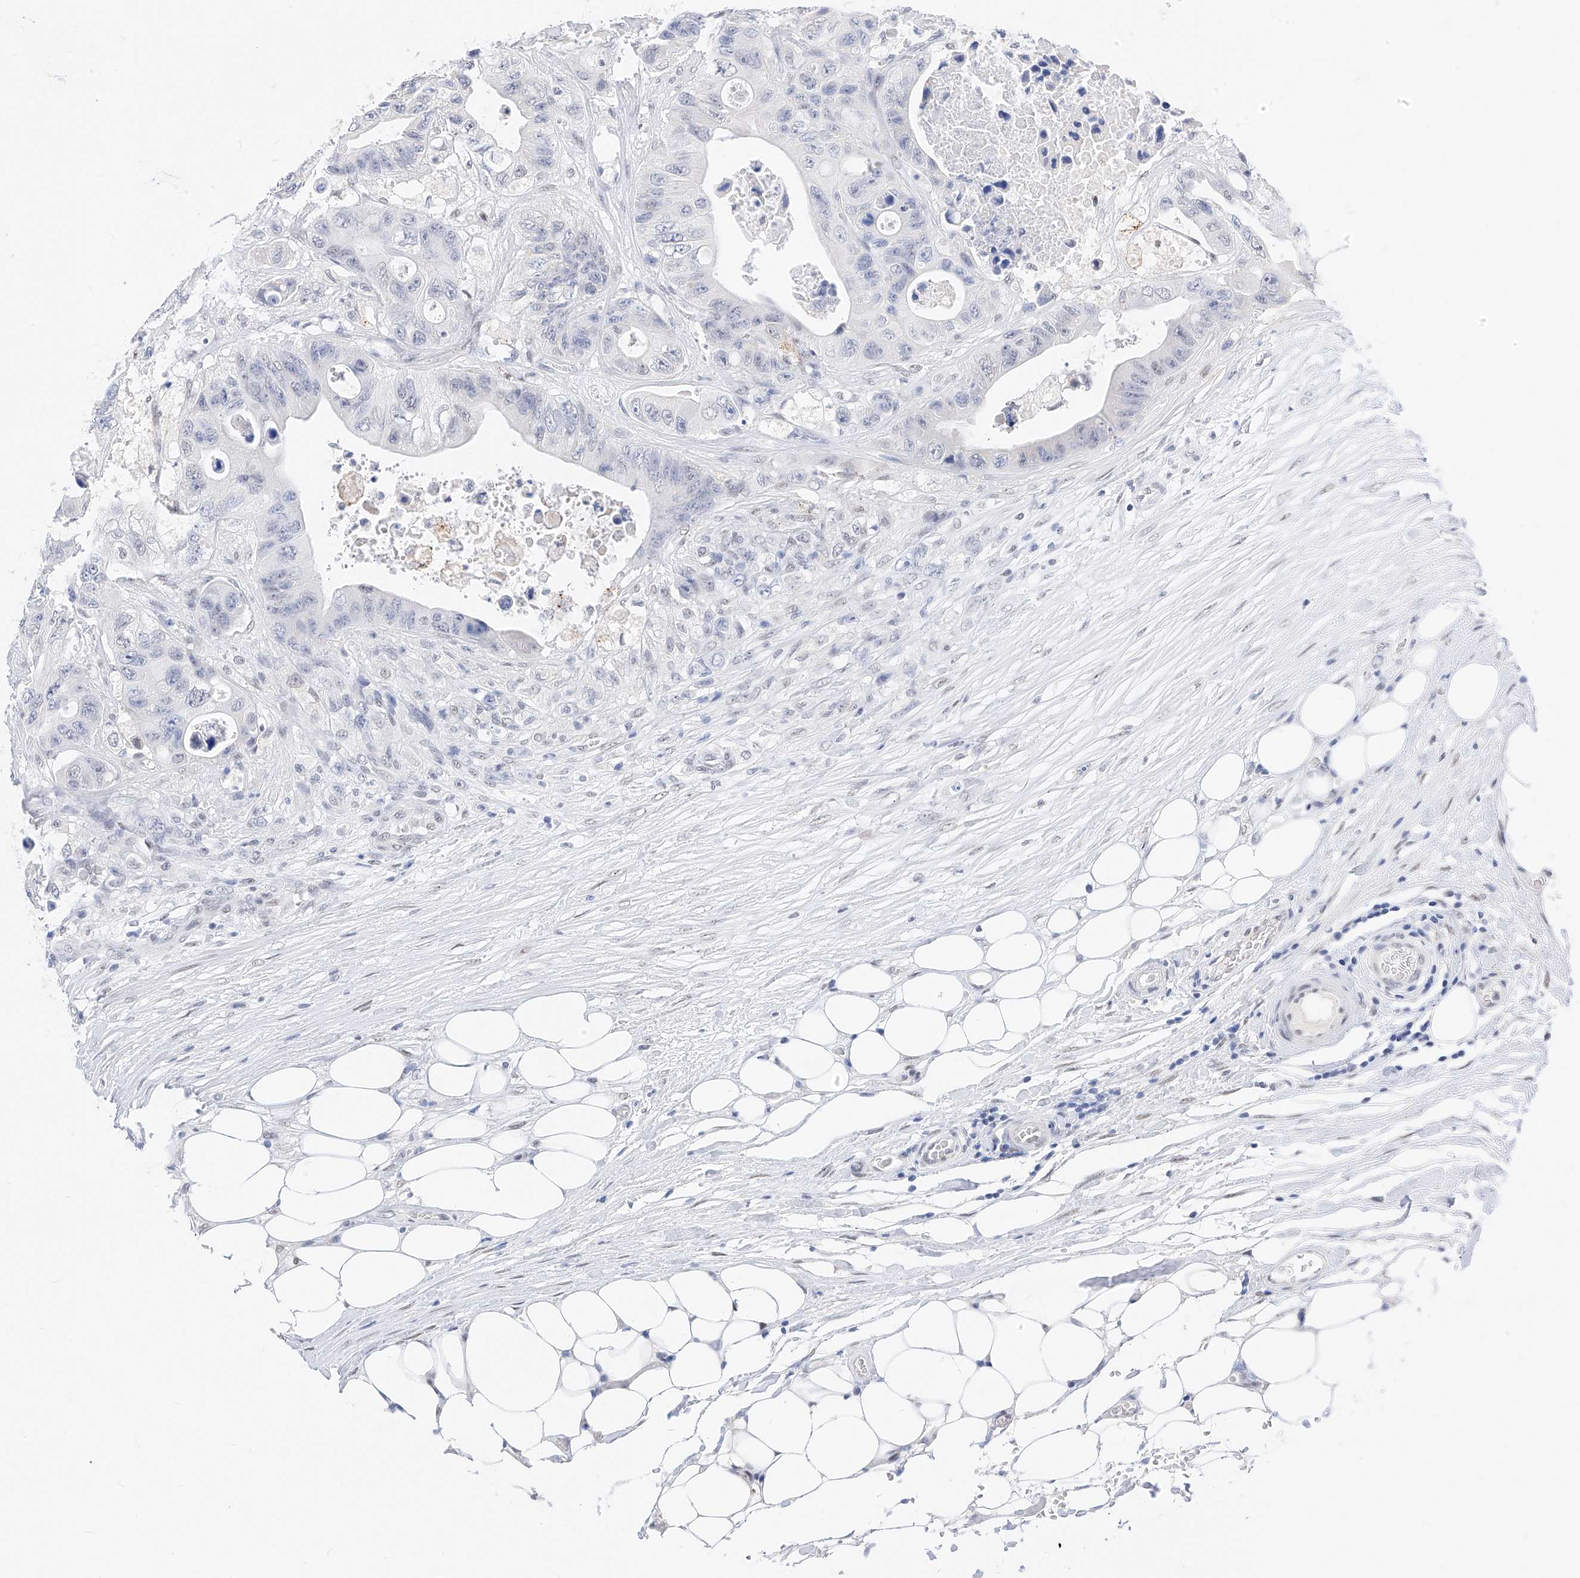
{"staining": {"intensity": "negative", "quantity": "none", "location": "none"}, "tissue": "colorectal cancer", "cell_type": "Tumor cells", "image_type": "cancer", "snomed": [{"axis": "morphology", "description": "Adenocarcinoma, NOS"}, {"axis": "topography", "description": "Colon"}], "caption": "This is an immunohistochemistry (IHC) photomicrograph of colorectal adenocarcinoma. There is no expression in tumor cells.", "gene": "KCNJ1", "patient": {"sex": "female", "age": 46}}